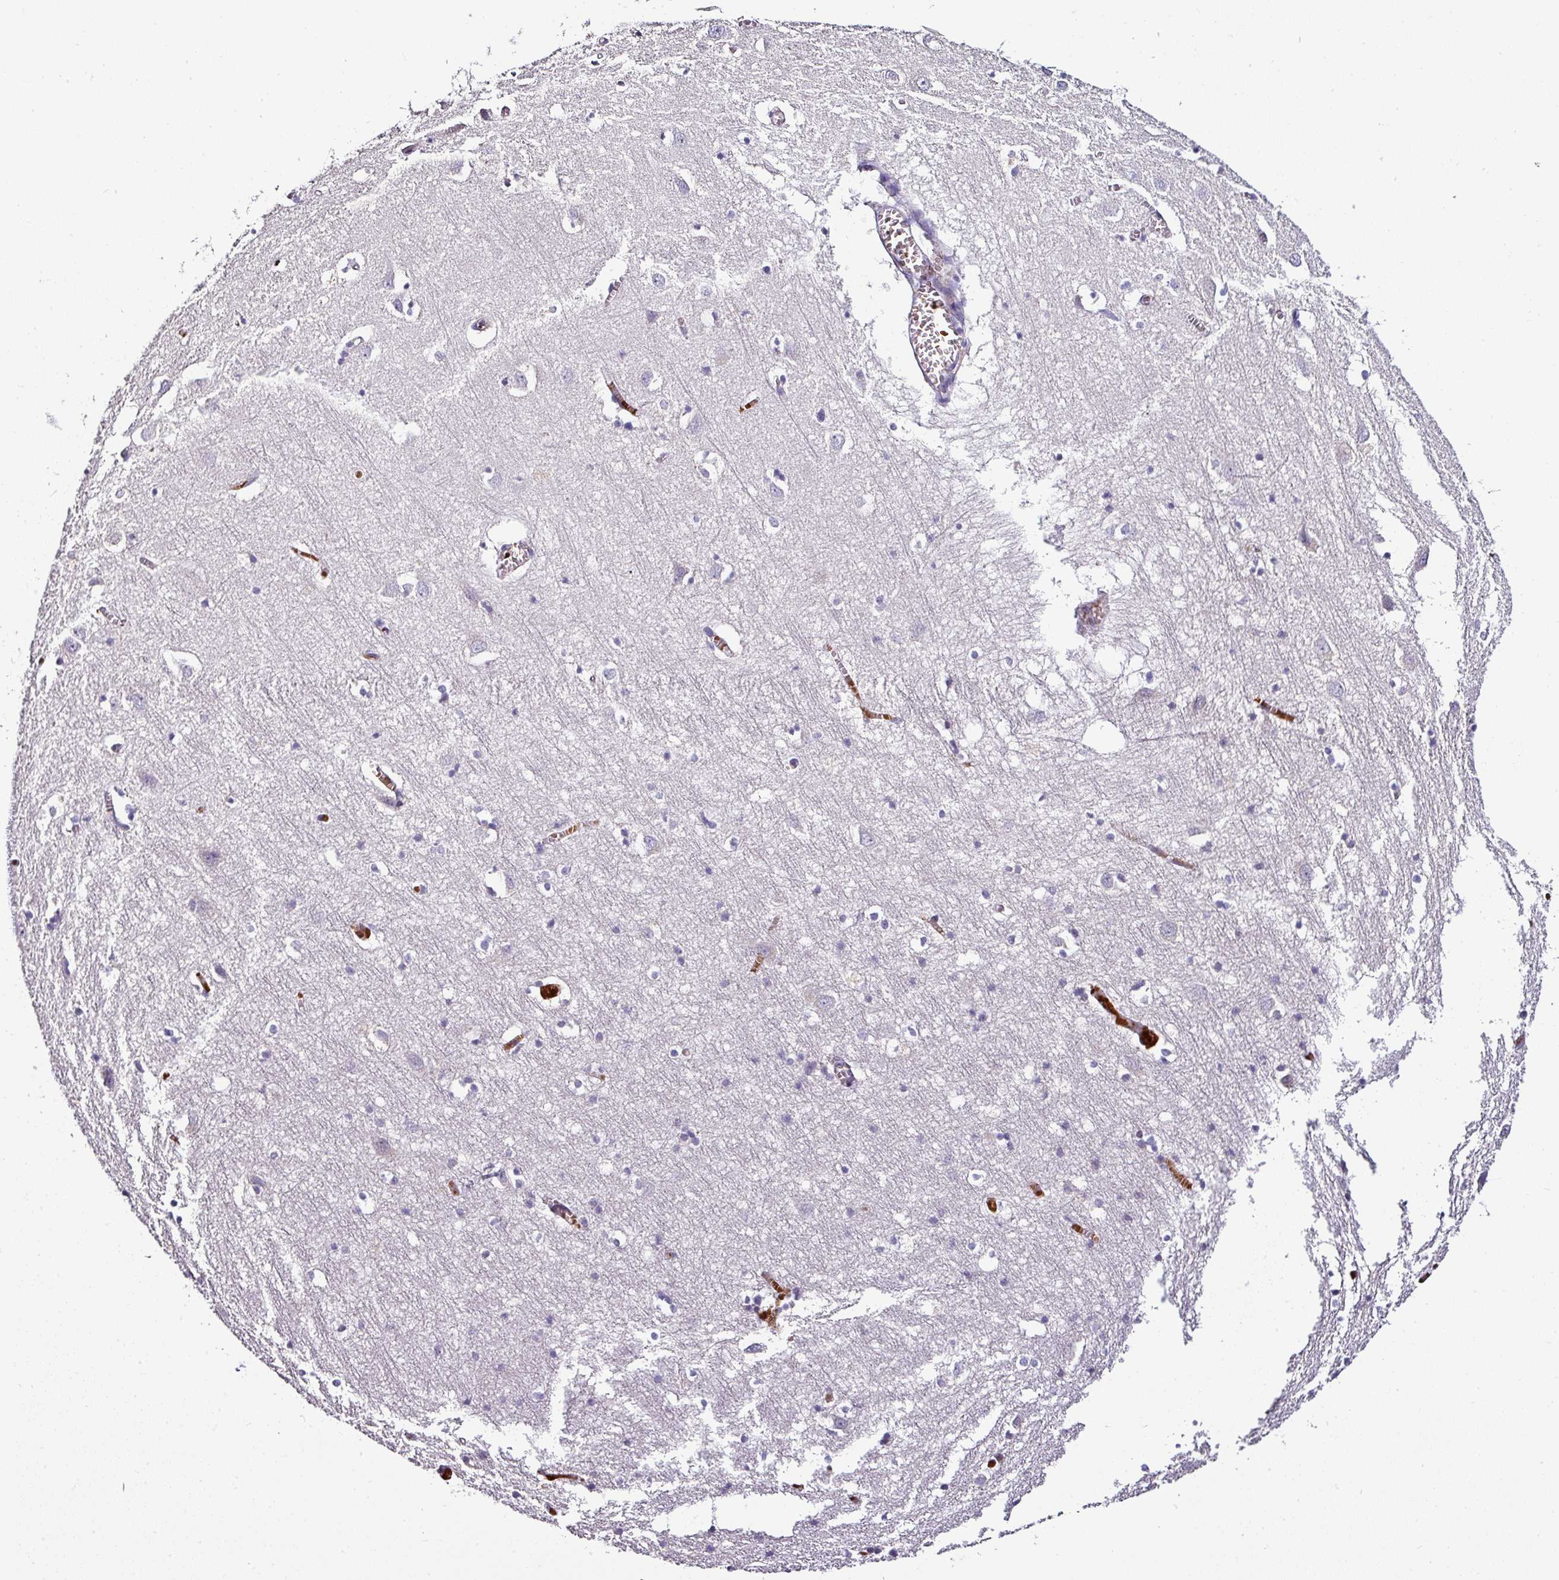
{"staining": {"intensity": "negative", "quantity": "none", "location": "none"}, "tissue": "cerebral cortex", "cell_type": "Endothelial cells", "image_type": "normal", "snomed": [{"axis": "morphology", "description": "Normal tissue, NOS"}, {"axis": "topography", "description": "Cerebral cortex"}], "caption": "Immunohistochemistry histopathology image of unremarkable cerebral cortex: cerebral cortex stained with DAB (3,3'-diaminobenzidine) demonstrates no significant protein expression in endothelial cells.", "gene": "NAPSA", "patient": {"sex": "male", "age": 70}}